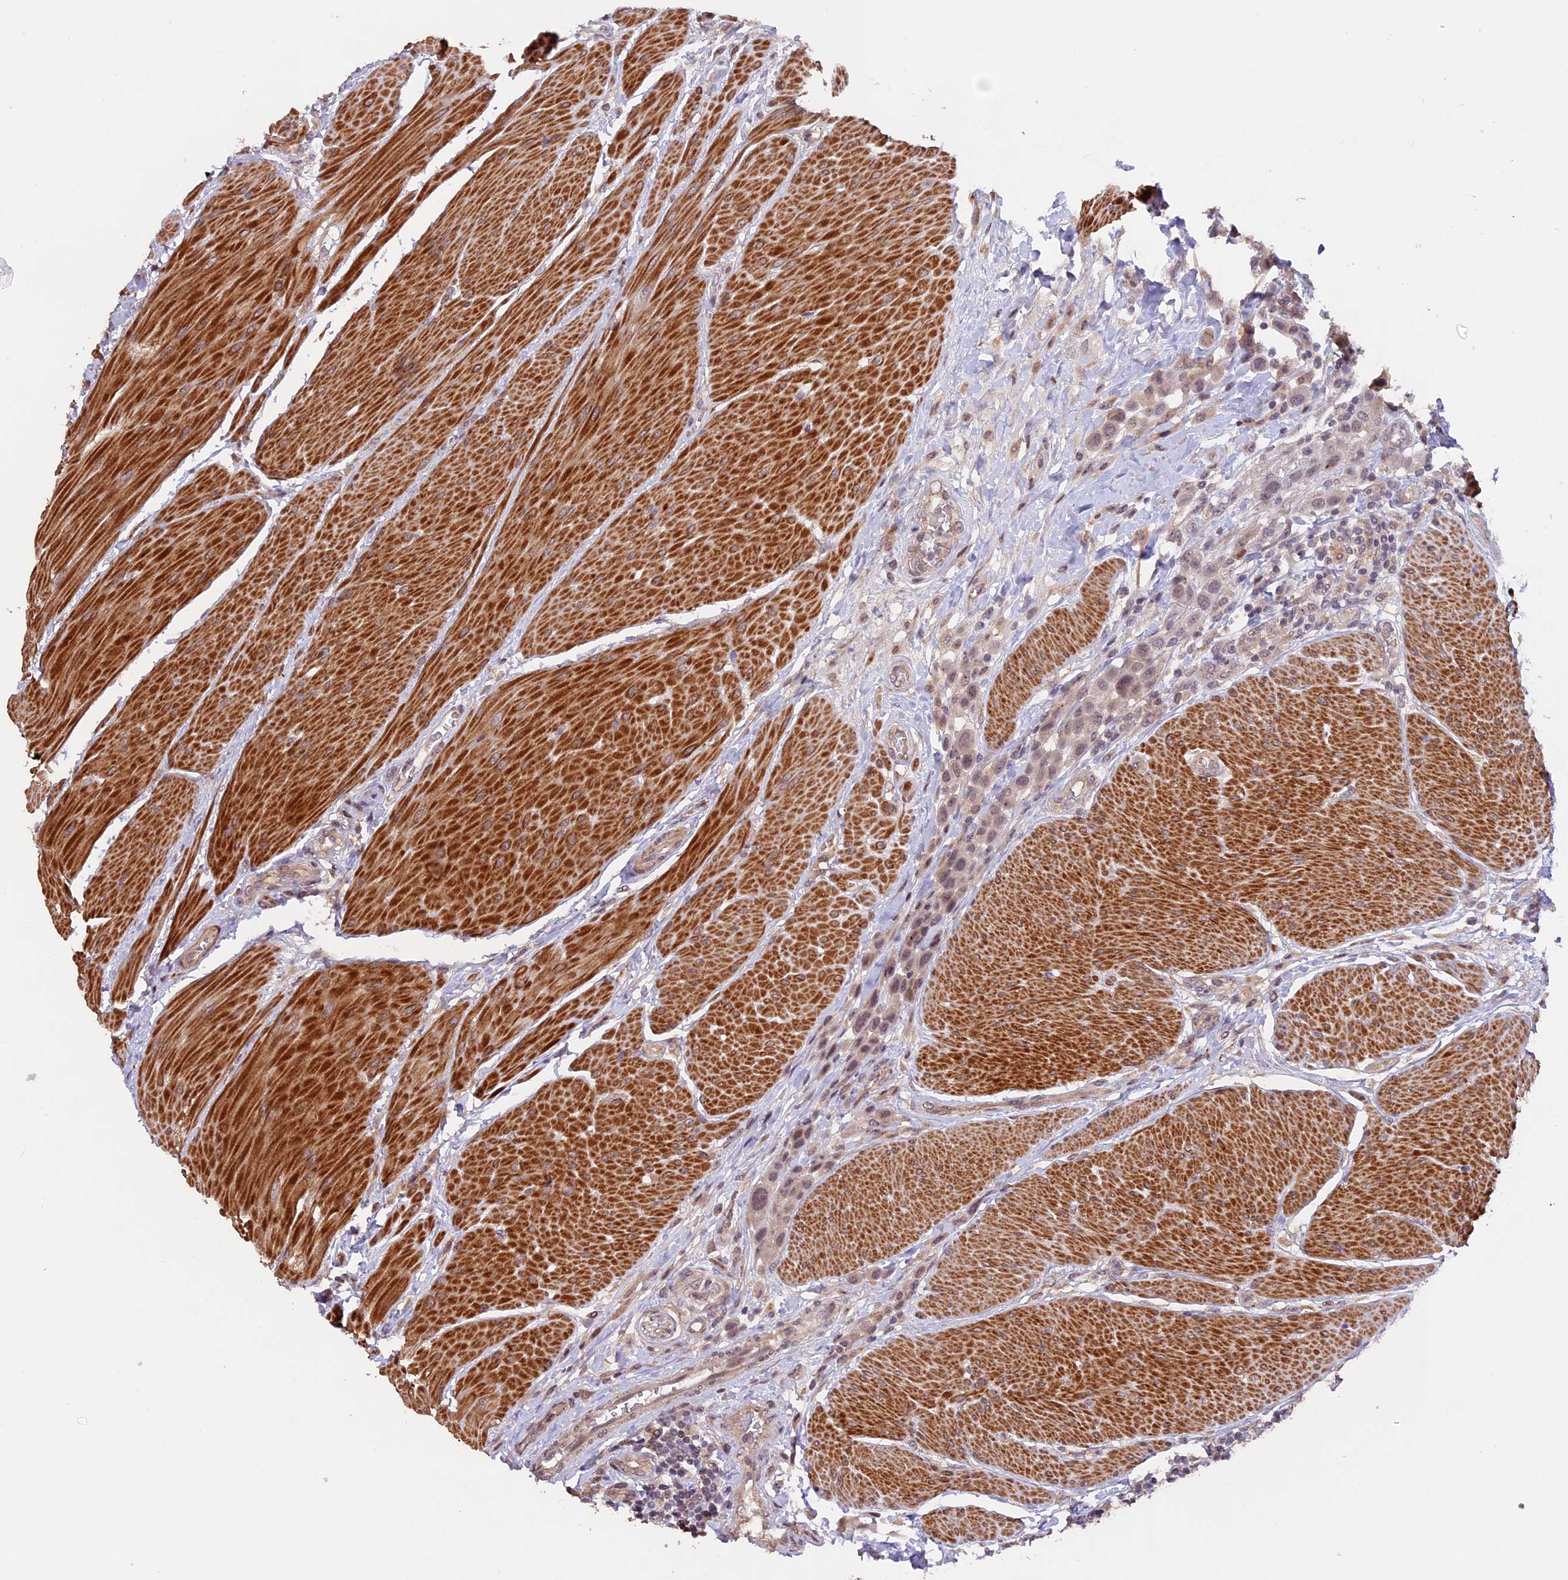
{"staining": {"intensity": "negative", "quantity": "none", "location": "none"}, "tissue": "urothelial cancer", "cell_type": "Tumor cells", "image_type": "cancer", "snomed": [{"axis": "morphology", "description": "Urothelial carcinoma, High grade"}, {"axis": "topography", "description": "Urinary bladder"}], "caption": "Tumor cells show no significant positivity in high-grade urothelial carcinoma.", "gene": "GNB5", "patient": {"sex": "male", "age": 50}}